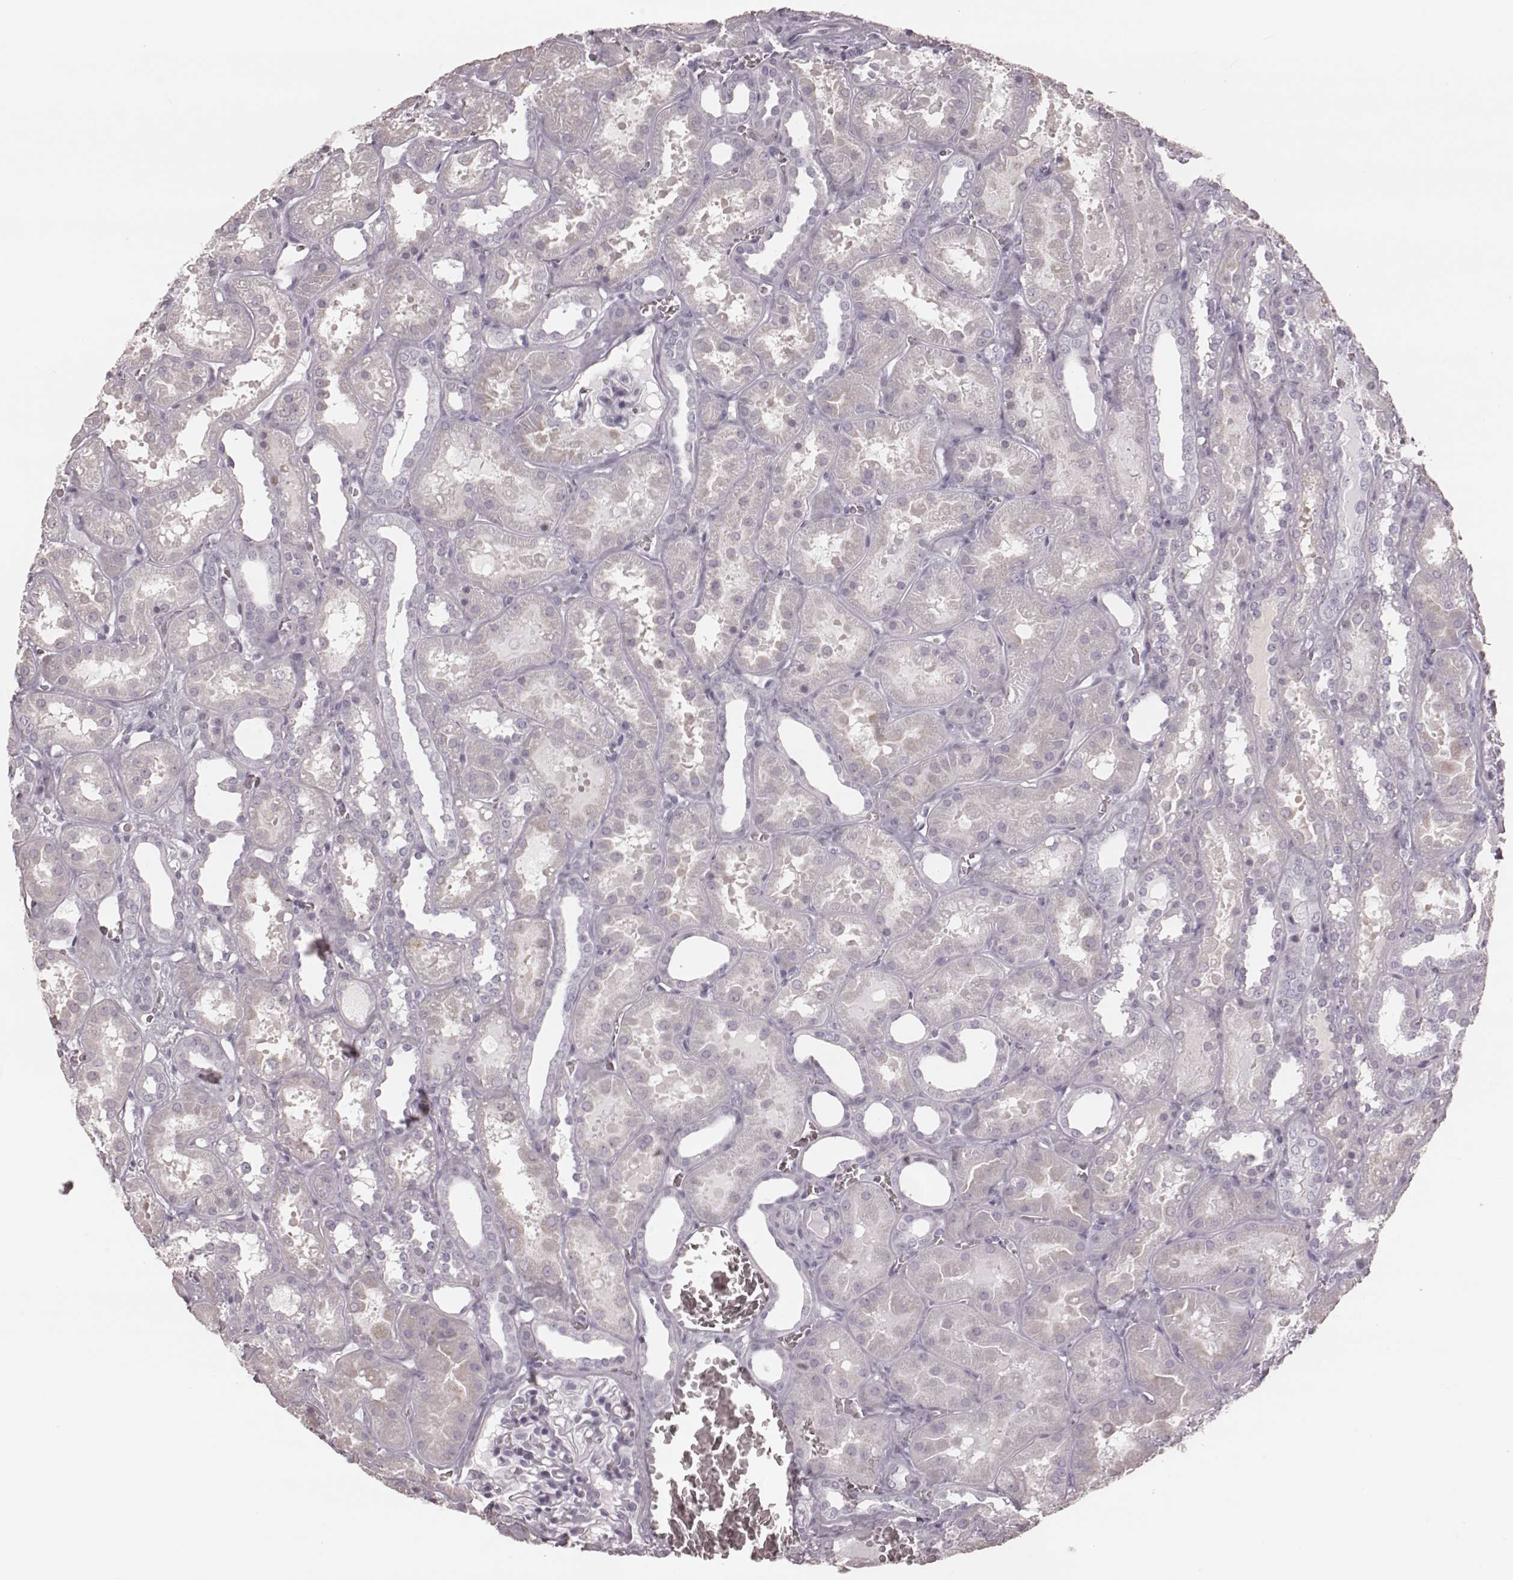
{"staining": {"intensity": "negative", "quantity": "none", "location": "none"}, "tissue": "kidney", "cell_type": "Cells in glomeruli", "image_type": "normal", "snomed": [{"axis": "morphology", "description": "Normal tissue, NOS"}, {"axis": "topography", "description": "Kidney"}], "caption": "This is a photomicrograph of IHC staining of unremarkable kidney, which shows no staining in cells in glomeruli. The staining is performed using DAB brown chromogen with nuclei counter-stained in using hematoxylin.", "gene": "KRT74", "patient": {"sex": "female", "age": 41}}